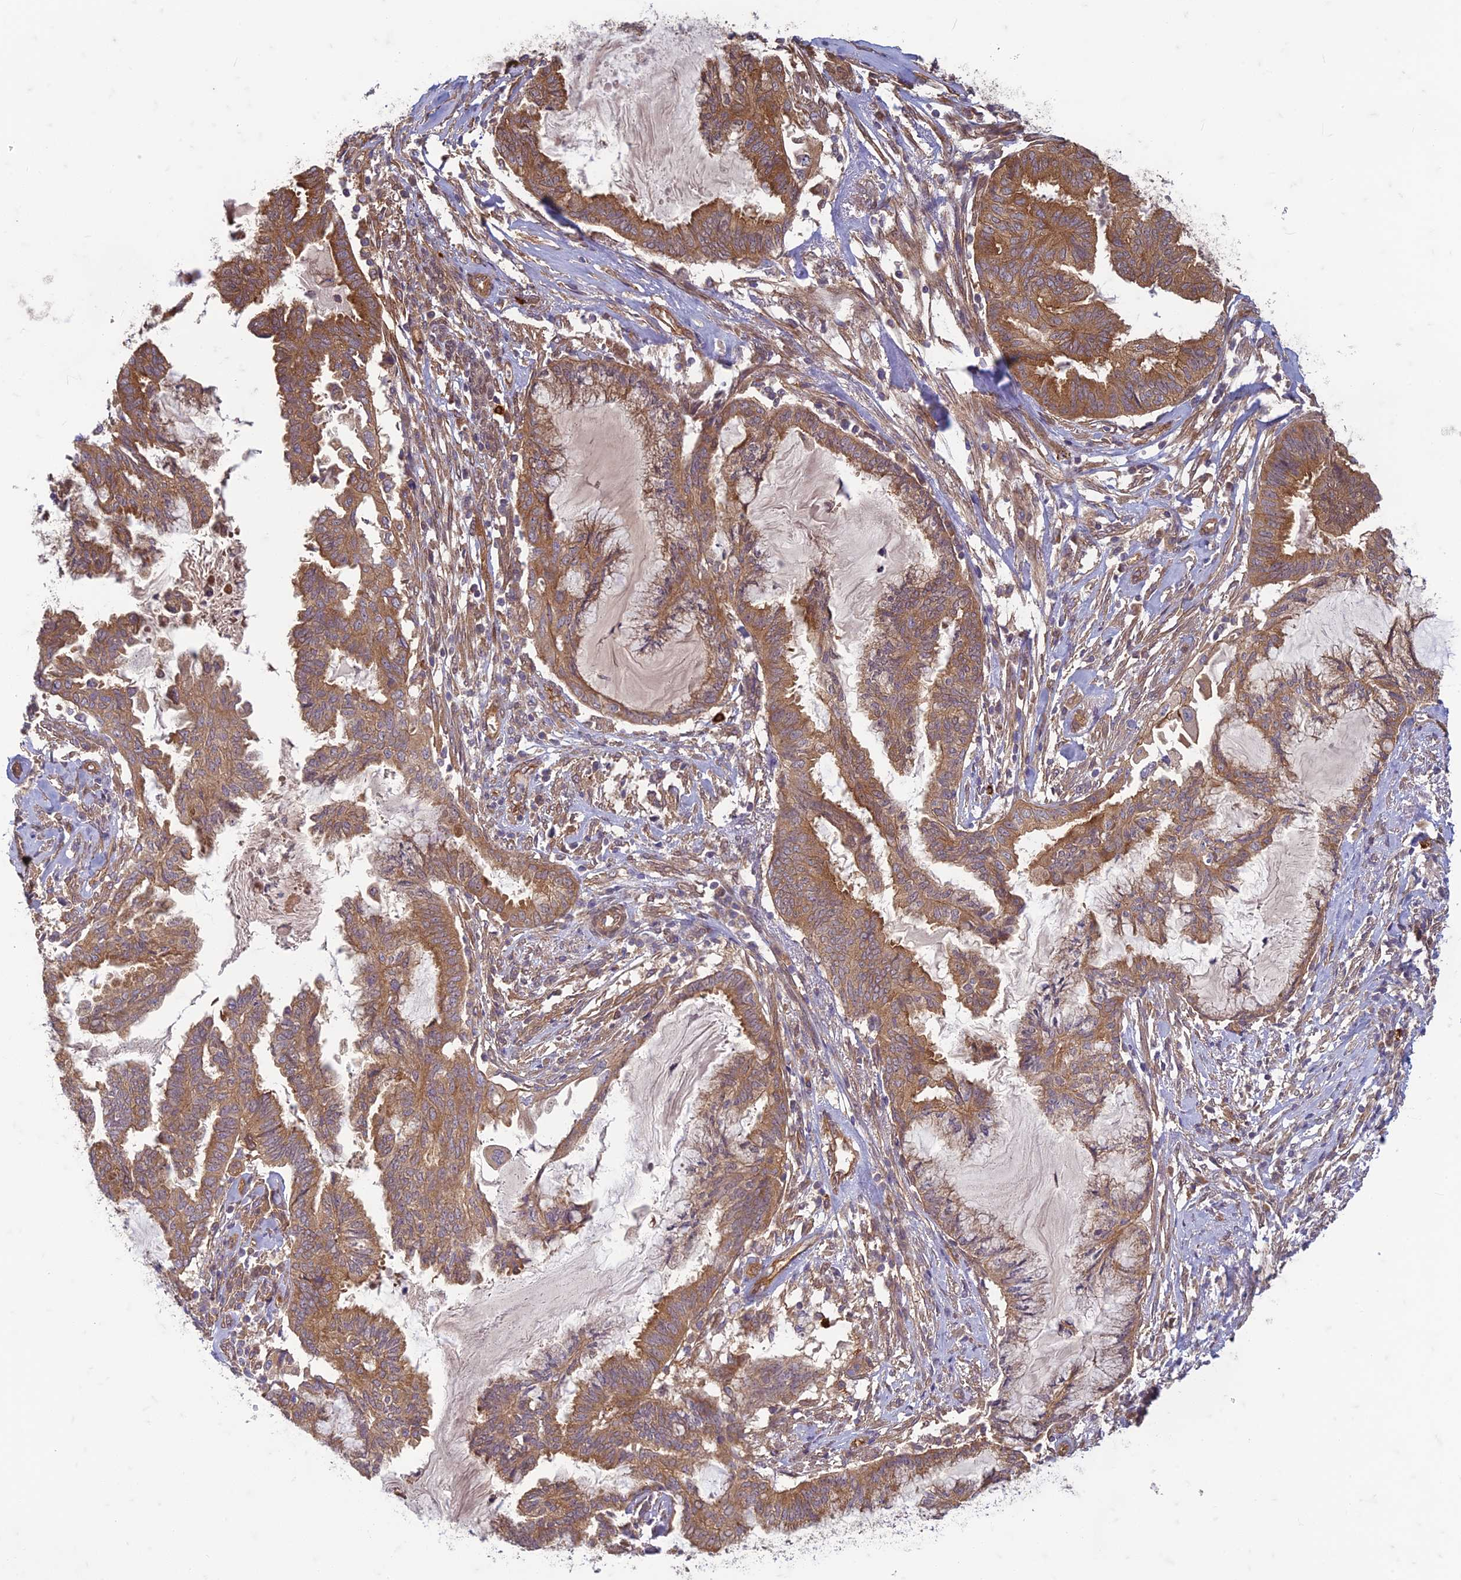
{"staining": {"intensity": "moderate", "quantity": ">75%", "location": "cytoplasmic/membranous"}, "tissue": "endometrial cancer", "cell_type": "Tumor cells", "image_type": "cancer", "snomed": [{"axis": "morphology", "description": "Adenocarcinoma, NOS"}, {"axis": "topography", "description": "Endometrium"}], "caption": "Protein expression by immunohistochemistry exhibits moderate cytoplasmic/membranous positivity in approximately >75% of tumor cells in endometrial adenocarcinoma. (DAB IHC, brown staining for protein, blue staining for nuclei).", "gene": "TCF25", "patient": {"sex": "female", "age": 86}}